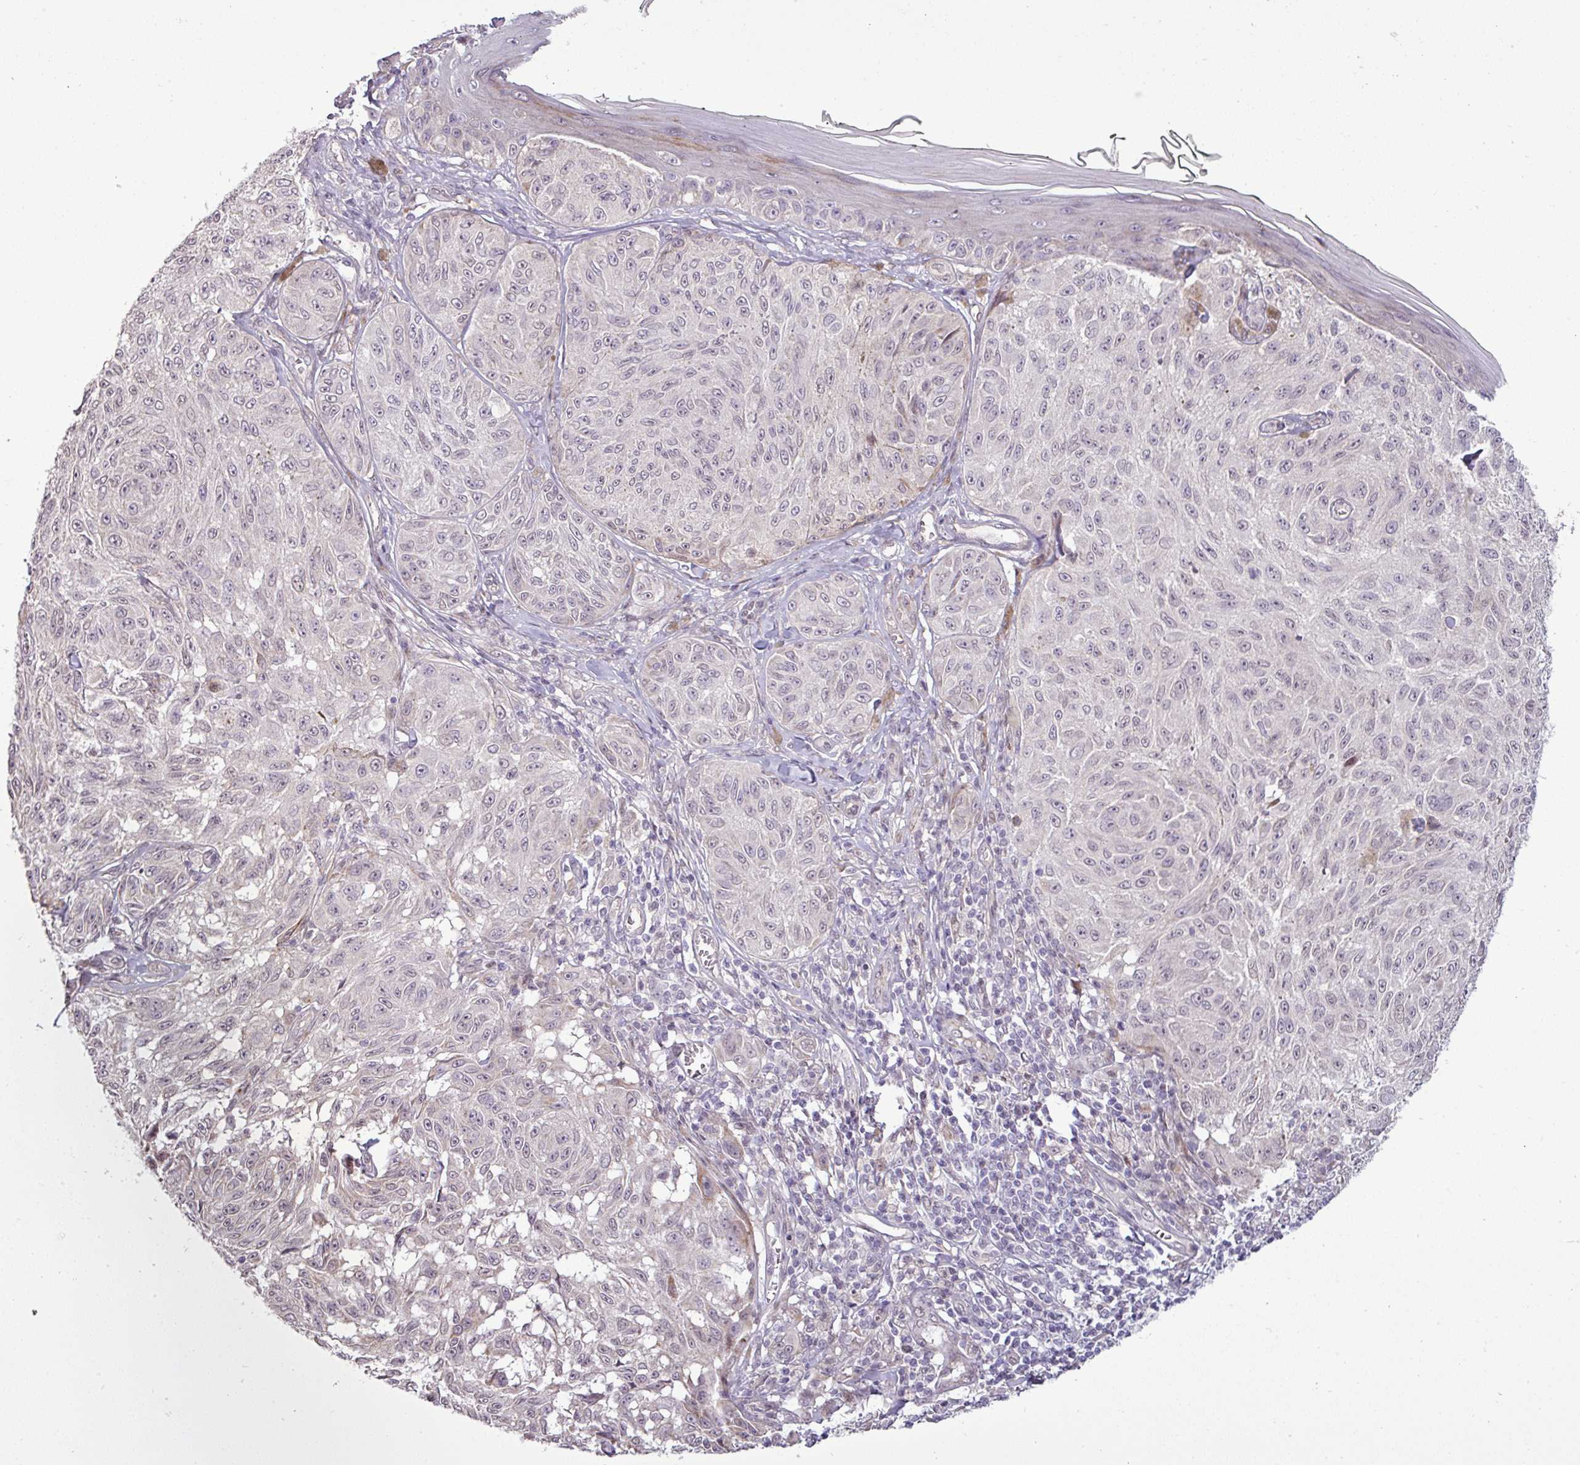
{"staining": {"intensity": "negative", "quantity": "none", "location": "none"}, "tissue": "melanoma", "cell_type": "Tumor cells", "image_type": "cancer", "snomed": [{"axis": "morphology", "description": "Malignant melanoma, NOS"}, {"axis": "topography", "description": "Skin"}], "caption": "Tumor cells are negative for protein expression in human melanoma.", "gene": "GPT2", "patient": {"sex": "male", "age": 68}}